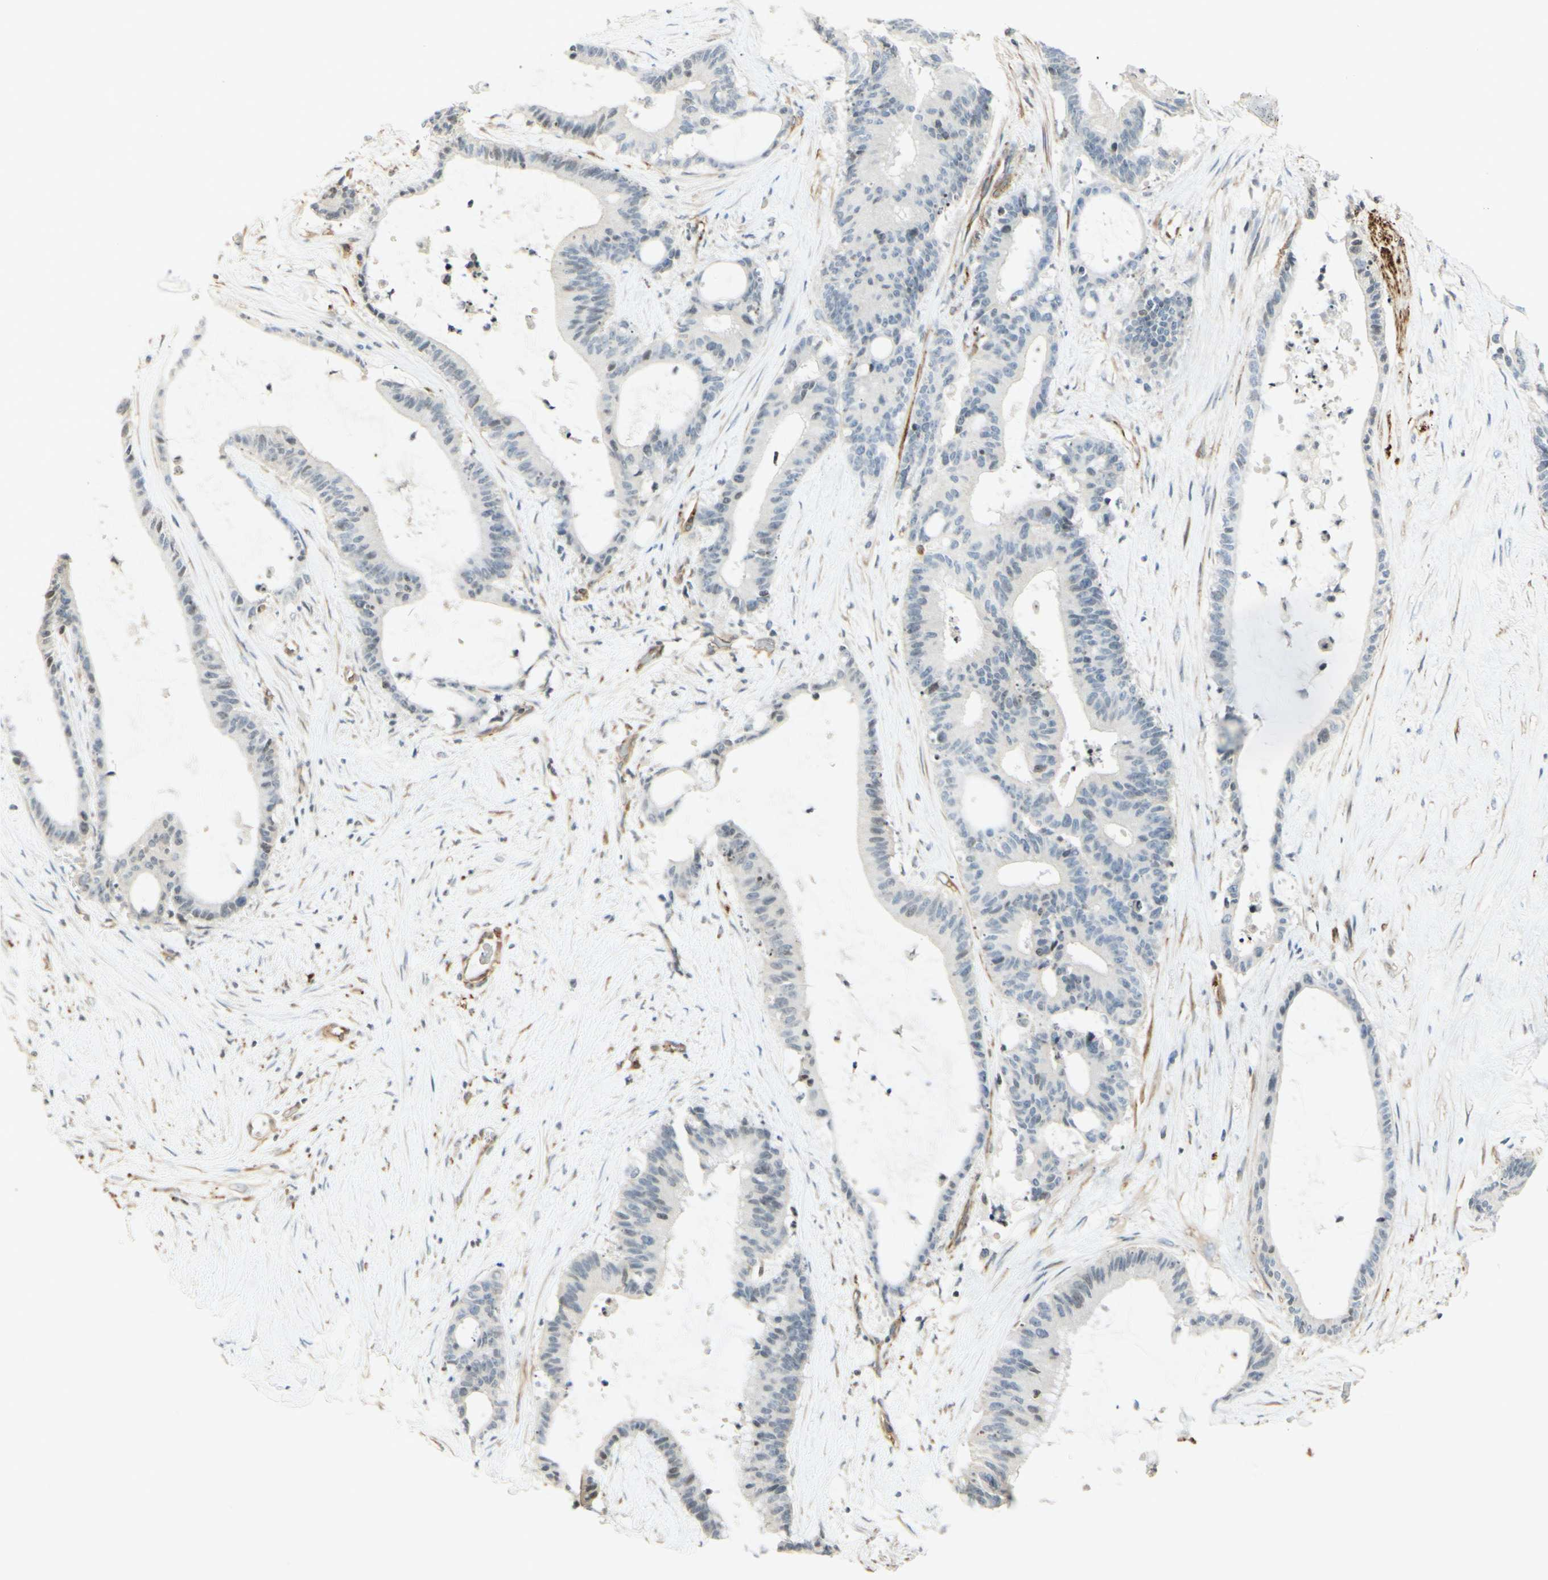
{"staining": {"intensity": "negative", "quantity": "none", "location": "none"}, "tissue": "liver cancer", "cell_type": "Tumor cells", "image_type": "cancer", "snomed": [{"axis": "morphology", "description": "Cholangiocarcinoma"}, {"axis": "topography", "description": "Liver"}], "caption": "DAB immunohistochemical staining of human cholangiocarcinoma (liver) exhibits no significant staining in tumor cells.", "gene": "MAP1B", "patient": {"sex": "female", "age": 73}}